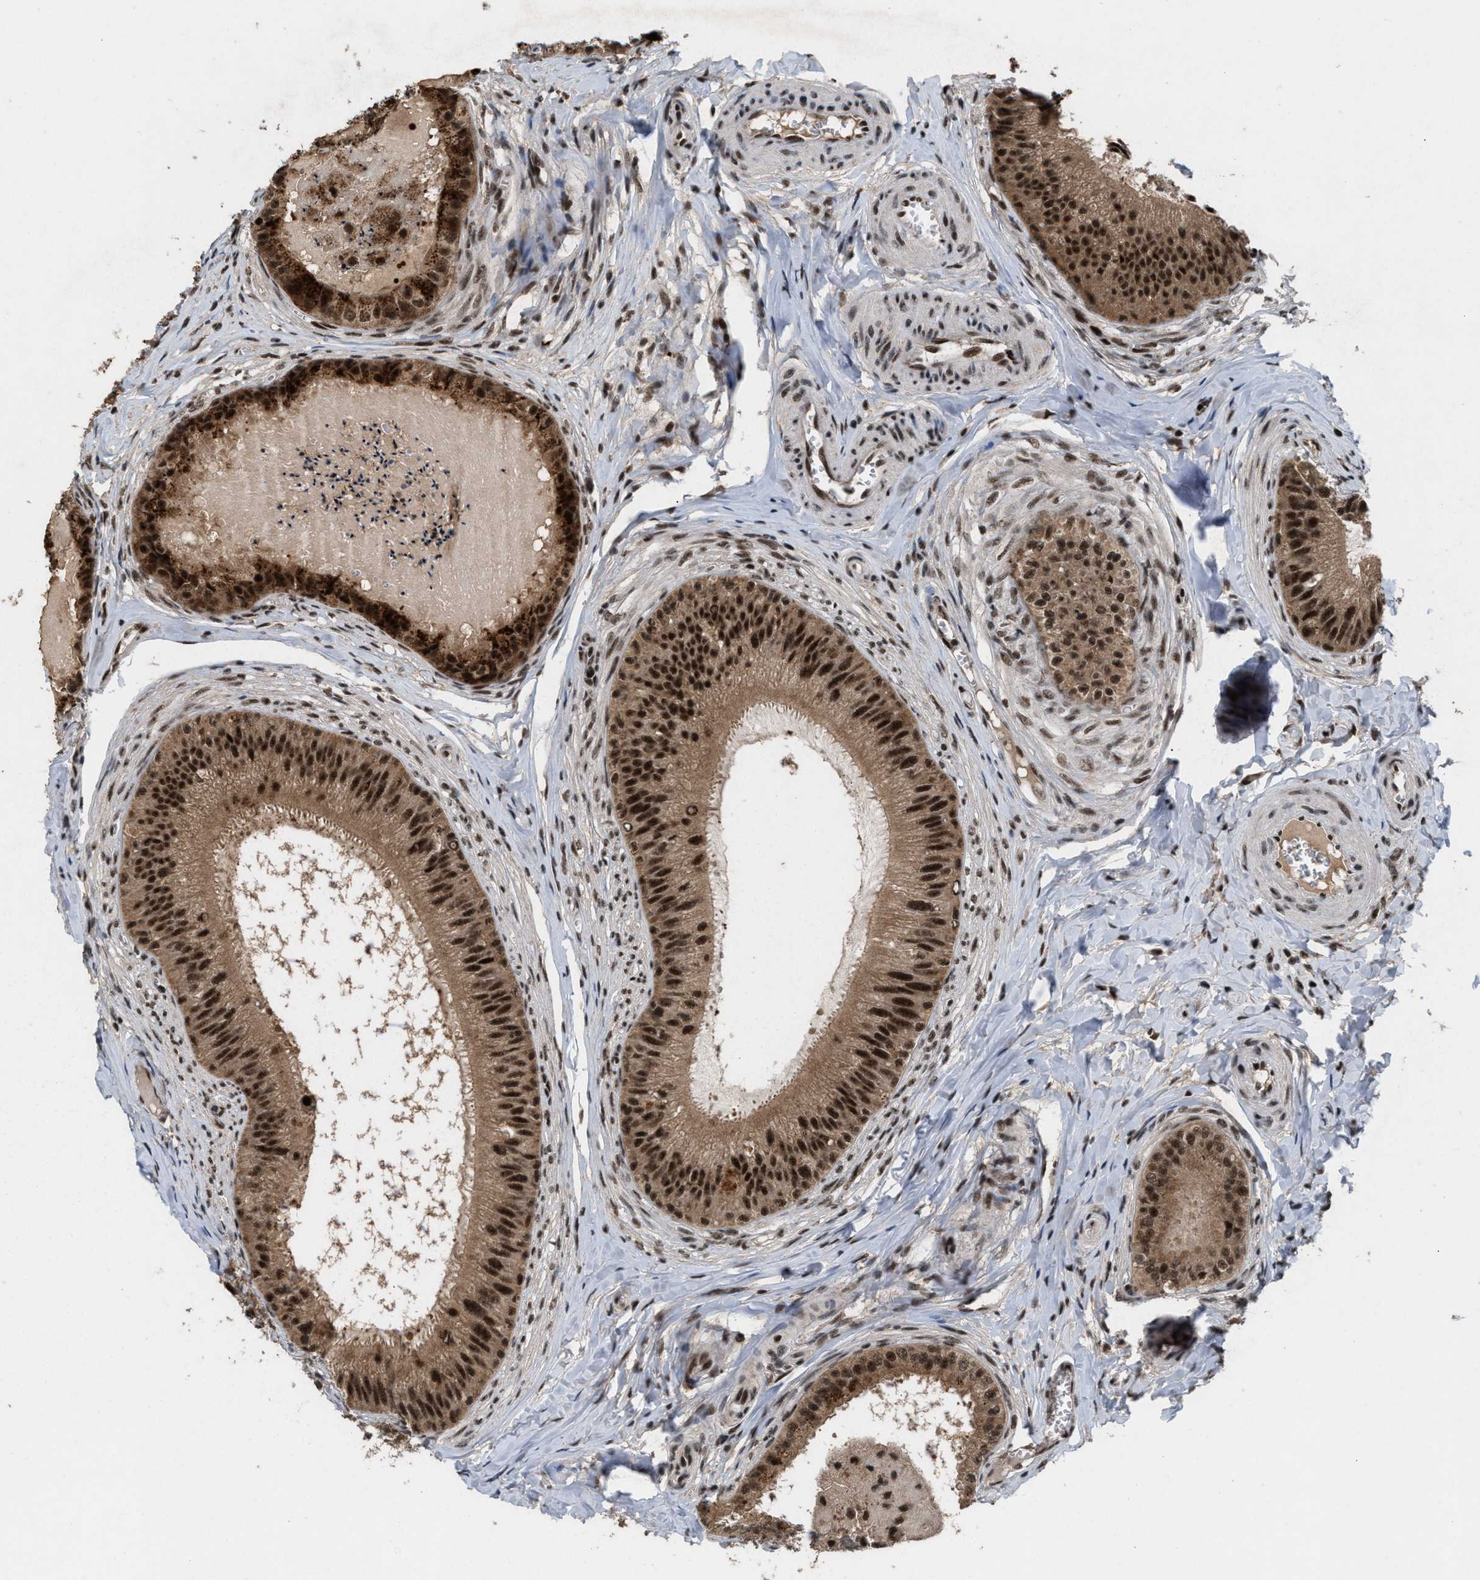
{"staining": {"intensity": "strong", "quantity": ">75%", "location": "cytoplasmic/membranous,nuclear"}, "tissue": "epididymis", "cell_type": "Glandular cells", "image_type": "normal", "snomed": [{"axis": "morphology", "description": "Normal tissue, NOS"}, {"axis": "topography", "description": "Epididymis"}], "caption": "Brown immunohistochemical staining in unremarkable human epididymis demonstrates strong cytoplasmic/membranous,nuclear positivity in approximately >75% of glandular cells.", "gene": "PRPF4", "patient": {"sex": "male", "age": 31}}